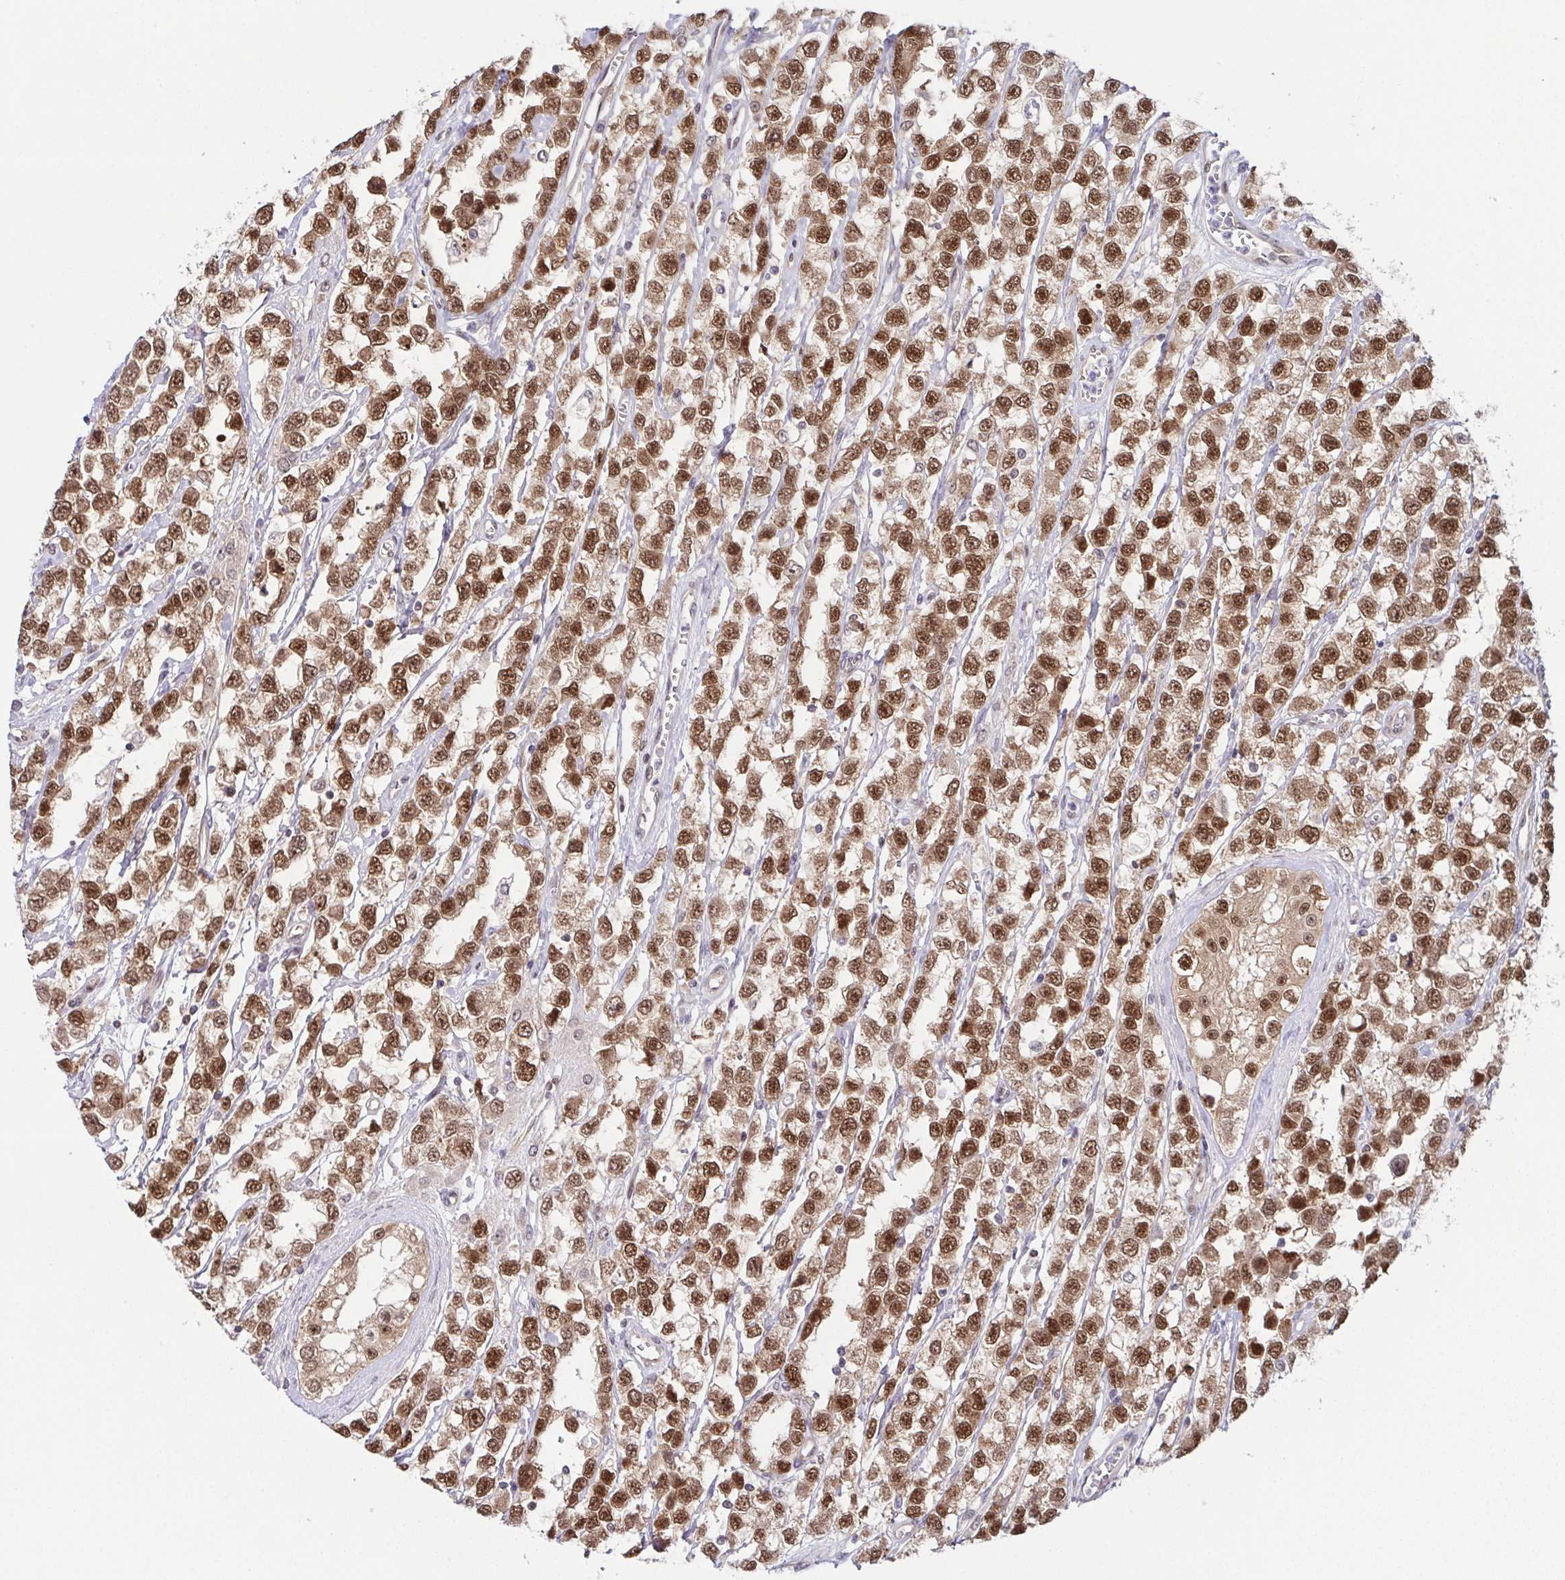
{"staining": {"intensity": "moderate", "quantity": ">75%", "location": "cytoplasmic/membranous,nuclear"}, "tissue": "testis cancer", "cell_type": "Tumor cells", "image_type": "cancer", "snomed": [{"axis": "morphology", "description": "Seminoma, NOS"}, {"axis": "topography", "description": "Testis"}], "caption": "An image of testis seminoma stained for a protein shows moderate cytoplasmic/membranous and nuclear brown staining in tumor cells.", "gene": "DNAJB1", "patient": {"sex": "male", "age": 34}}